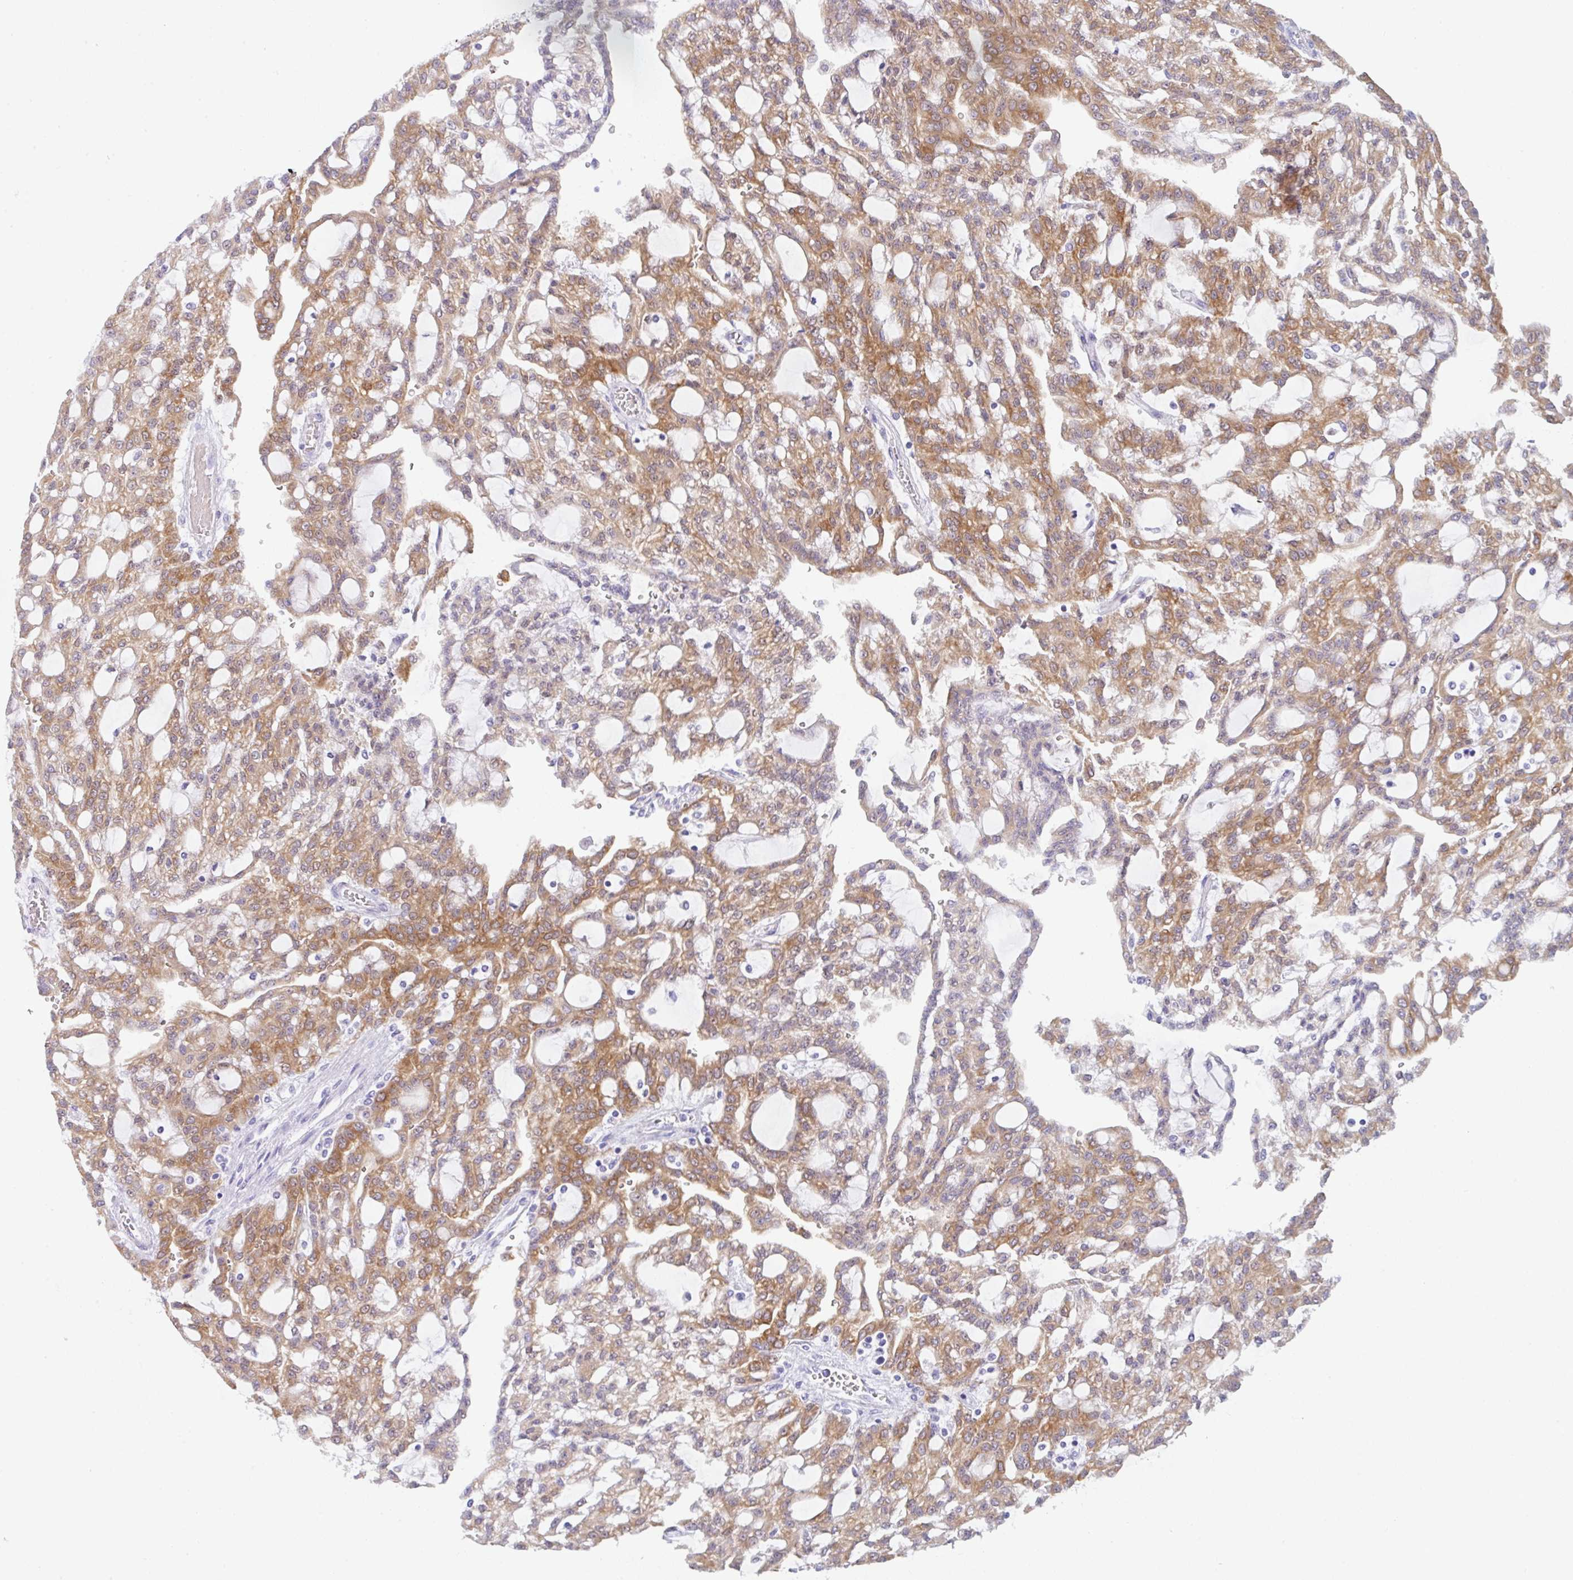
{"staining": {"intensity": "moderate", "quantity": ">75%", "location": "cytoplasmic/membranous"}, "tissue": "renal cancer", "cell_type": "Tumor cells", "image_type": "cancer", "snomed": [{"axis": "morphology", "description": "Adenocarcinoma, NOS"}, {"axis": "topography", "description": "Kidney"}], "caption": "Tumor cells demonstrate medium levels of moderate cytoplasmic/membranous expression in approximately >75% of cells in human renal cancer. (Brightfield microscopy of DAB IHC at high magnification).", "gene": "TRAF4", "patient": {"sex": "male", "age": 63}}